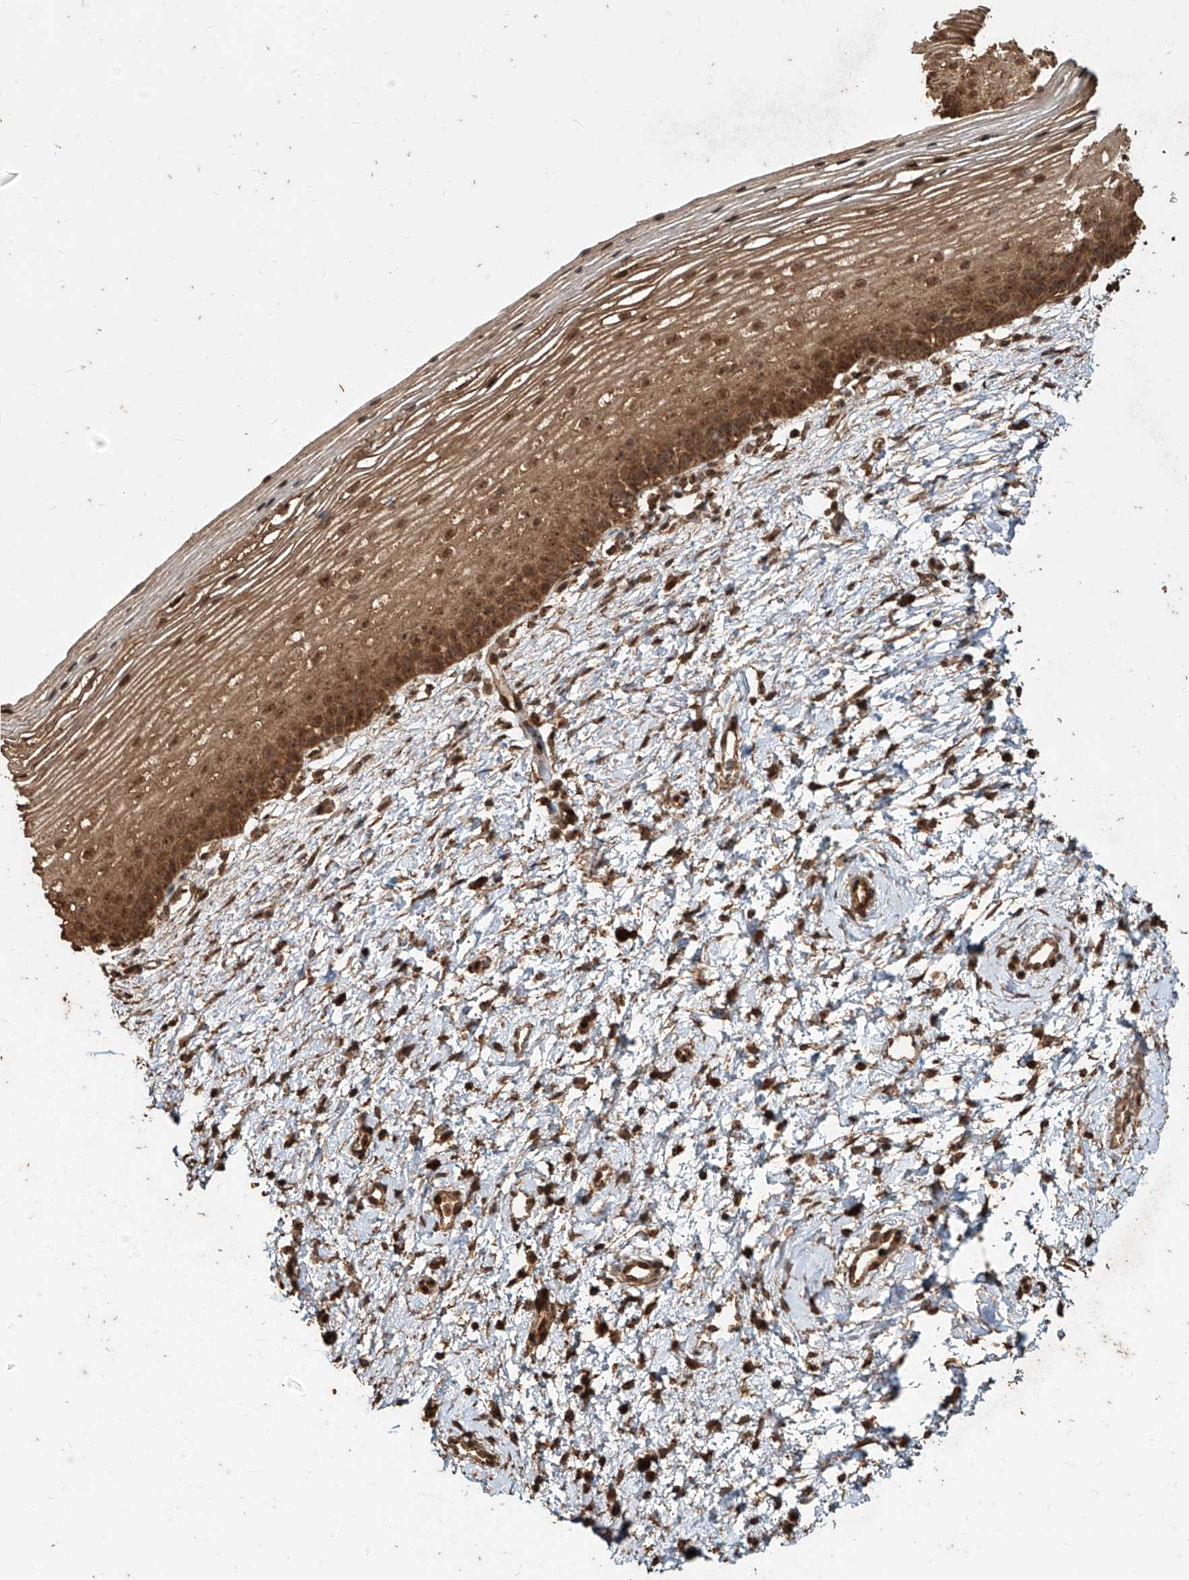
{"staining": {"intensity": "strong", "quantity": ">75%", "location": "cytoplasmic/membranous,nuclear"}, "tissue": "cervix", "cell_type": "Glandular cells", "image_type": "normal", "snomed": [{"axis": "morphology", "description": "Normal tissue, NOS"}, {"axis": "topography", "description": "Cervix"}], "caption": "DAB (3,3'-diaminobenzidine) immunohistochemical staining of normal human cervix reveals strong cytoplasmic/membranous,nuclear protein positivity in approximately >75% of glandular cells. (IHC, brightfield microscopy, high magnification).", "gene": "ZNF660", "patient": {"sex": "female", "age": 72}}